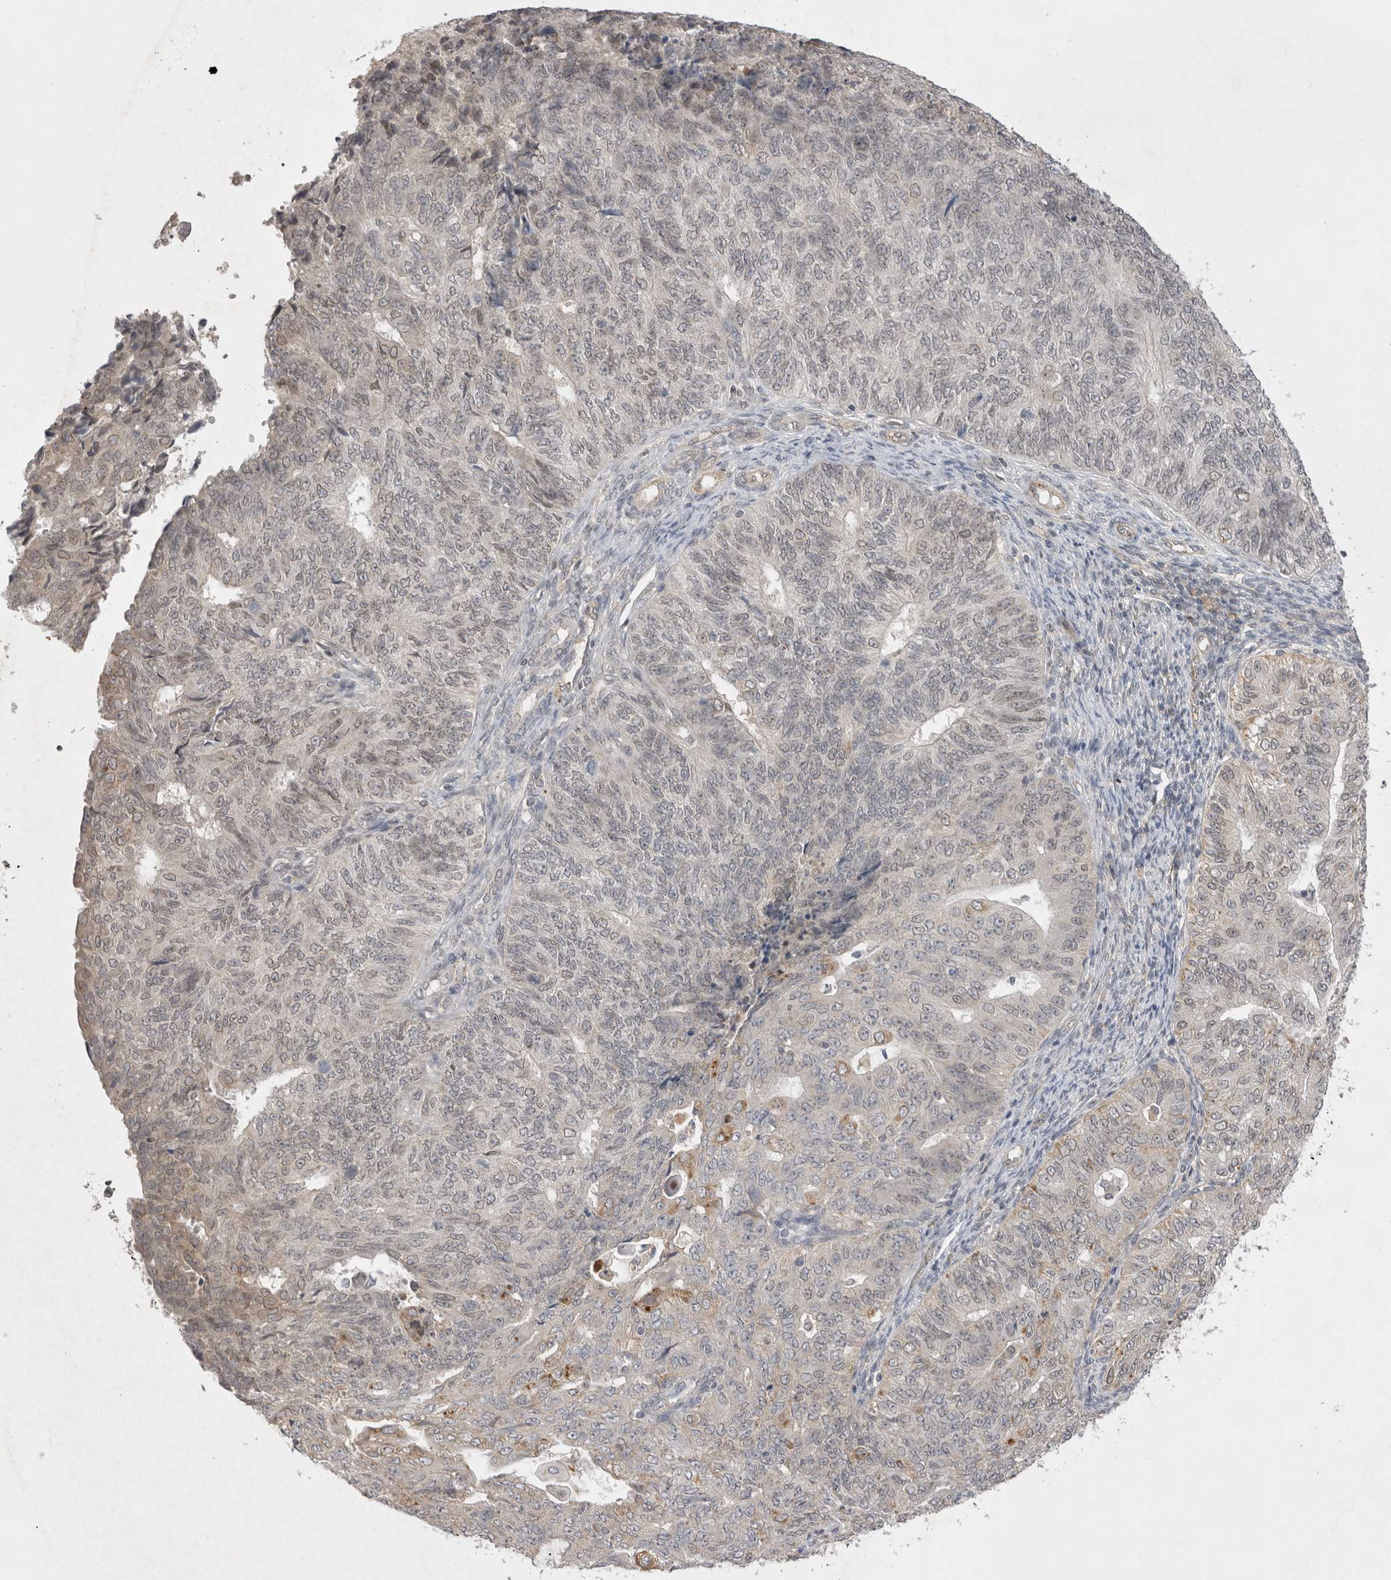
{"staining": {"intensity": "moderate", "quantity": "<25%", "location": "cytoplasmic/membranous"}, "tissue": "endometrial cancer", "cell_type": "Tumor cells", "image_type": "cancer", "snomed": [{"axis": "morphology", "description": "Adenocarcinoma, NOS"}, {"axis": "topography", "description": "Endometrium"}], "caption": "Protein staining of endometrial cancer tissue demonstrates moderate cytoplasmic/membranous expression in about <25% of tumor cells. The staining was performed using DAB (3,3'-diaminobenzidine), with brown indicating positive protein expression. Nuclei are stained blue with hematoxylin.", "gene": "TLR3", "patient": {"sex": "female", "age": 32}}